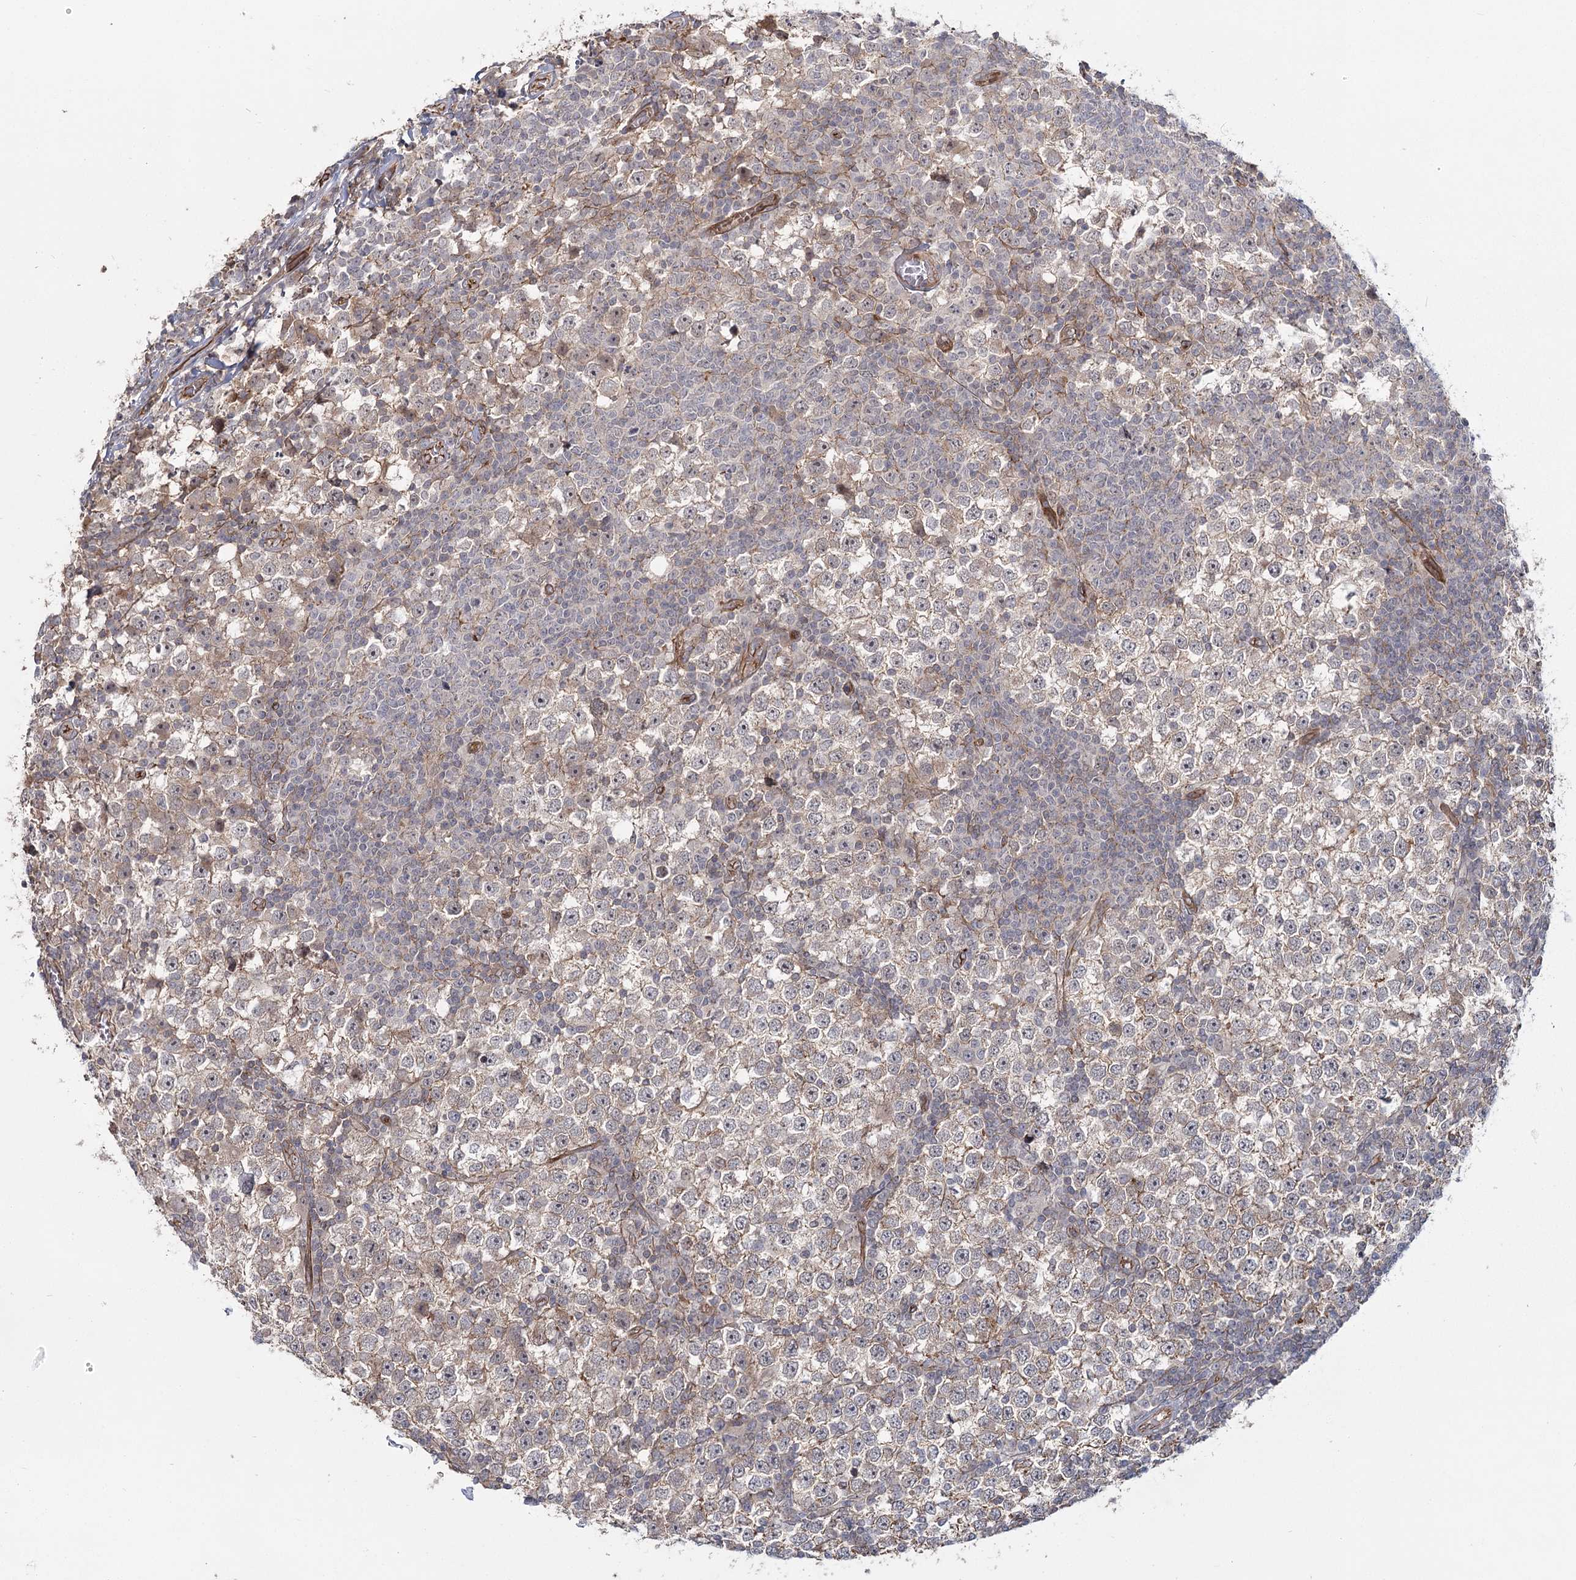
{"staining": {"intensity": "weak", "quantity": "<25%", "location": "cytoplasmic/membranous"}, "tissue": "testis cancer", "cell_type": "Tumor cells", "image_type": "cancer", "snomed": [{"axis": "morphology", "description": "Seminoma, NOS"}, {"axis": "topography", "description": "Testis"}], "caption": "Tumor cells are negative for brown protein staining in testis seminoma.", "gene": "RPP14", "patient": {"sex": "male", "age": 65}}